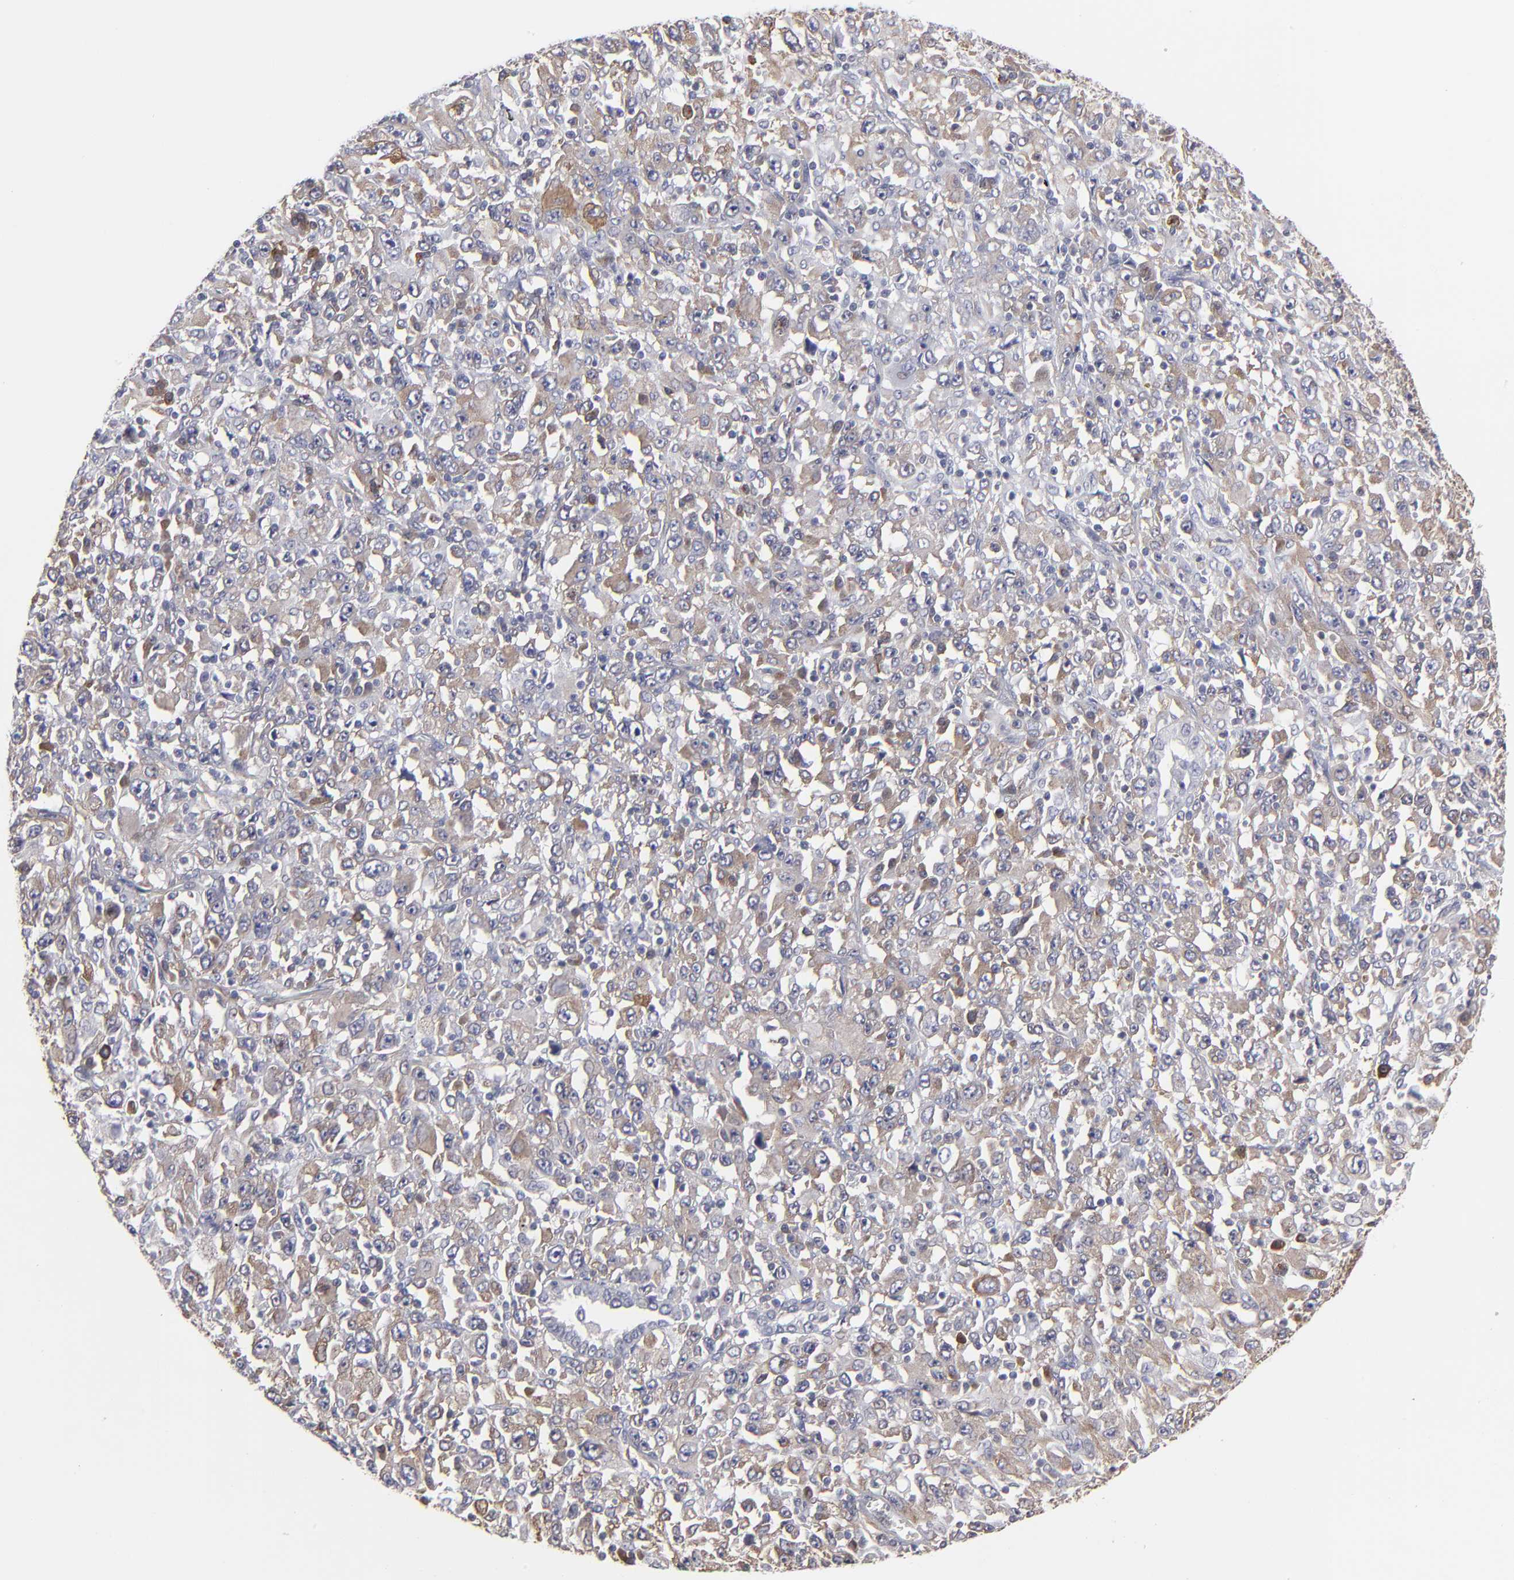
{"staining": {"intensity": "moderate", "quantity": "25%-75%", "location": "cytoplasmic/membranous"}, "tissue": "melanoma", "cell_type": "Tumor cells", "image_type": "cancer", "snomed": [{"axis": "morphology", "description": "Malignant melanoma, Metastatic site"}, {"axis": "topography", "description": "Skin"}], "caption": "IHC (DAB (3,3'-diaminobenzidine)) staining of melanoma exhibits moderate cytoplasmic/membranous protein staining in approximately 25%-75% of tumor cells. The protein is shown in brown color, while the nuclei are stained blue.", "gene": "CEP97", "patient": {"sex": "female", "age": 56}}